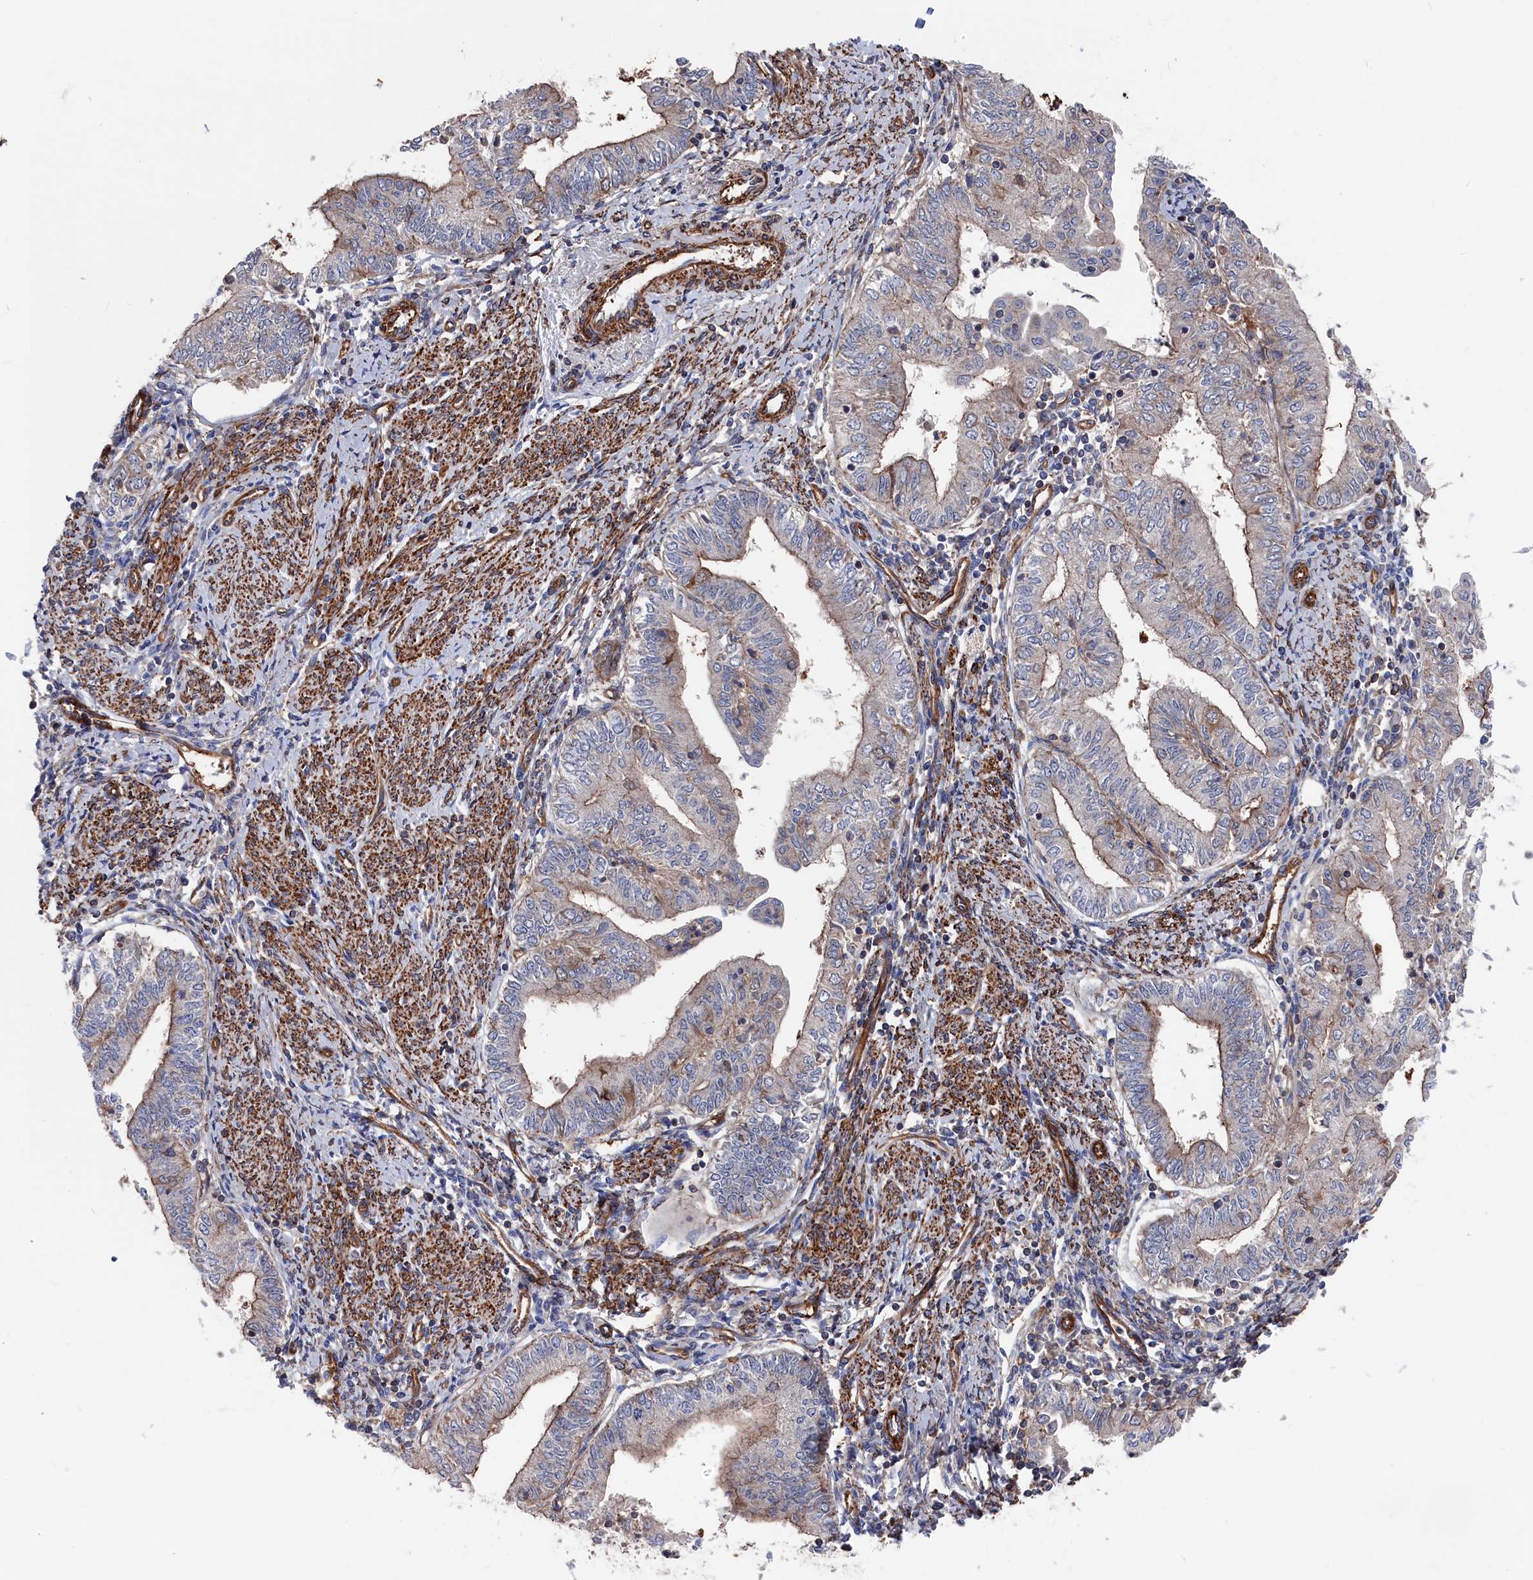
{"staining": {"intensity": "weak", "quantity": "<25%", "location": "cytoplasmic/membranous"}, "tissue": "endometrial cancer", "cell_type": "Tumor cells", "image_type": "cancer", "snomed": [{"axis": "morphology", "description": "Adenocarcinoma, NOS"}, {"axis": "topography", "description": "Endometrium"}], "caption": "DAB (3,3'-diaminobenzidine) immunohistochemical staining of human endometrial cancer exhibits no significant staining in tumor cells. The staining is performed using DAB brown chromogen with nuclei counter-stained in using hematoxylin.", "gene": "LDHD", "patient": {"sex": "female", "age": 66}}